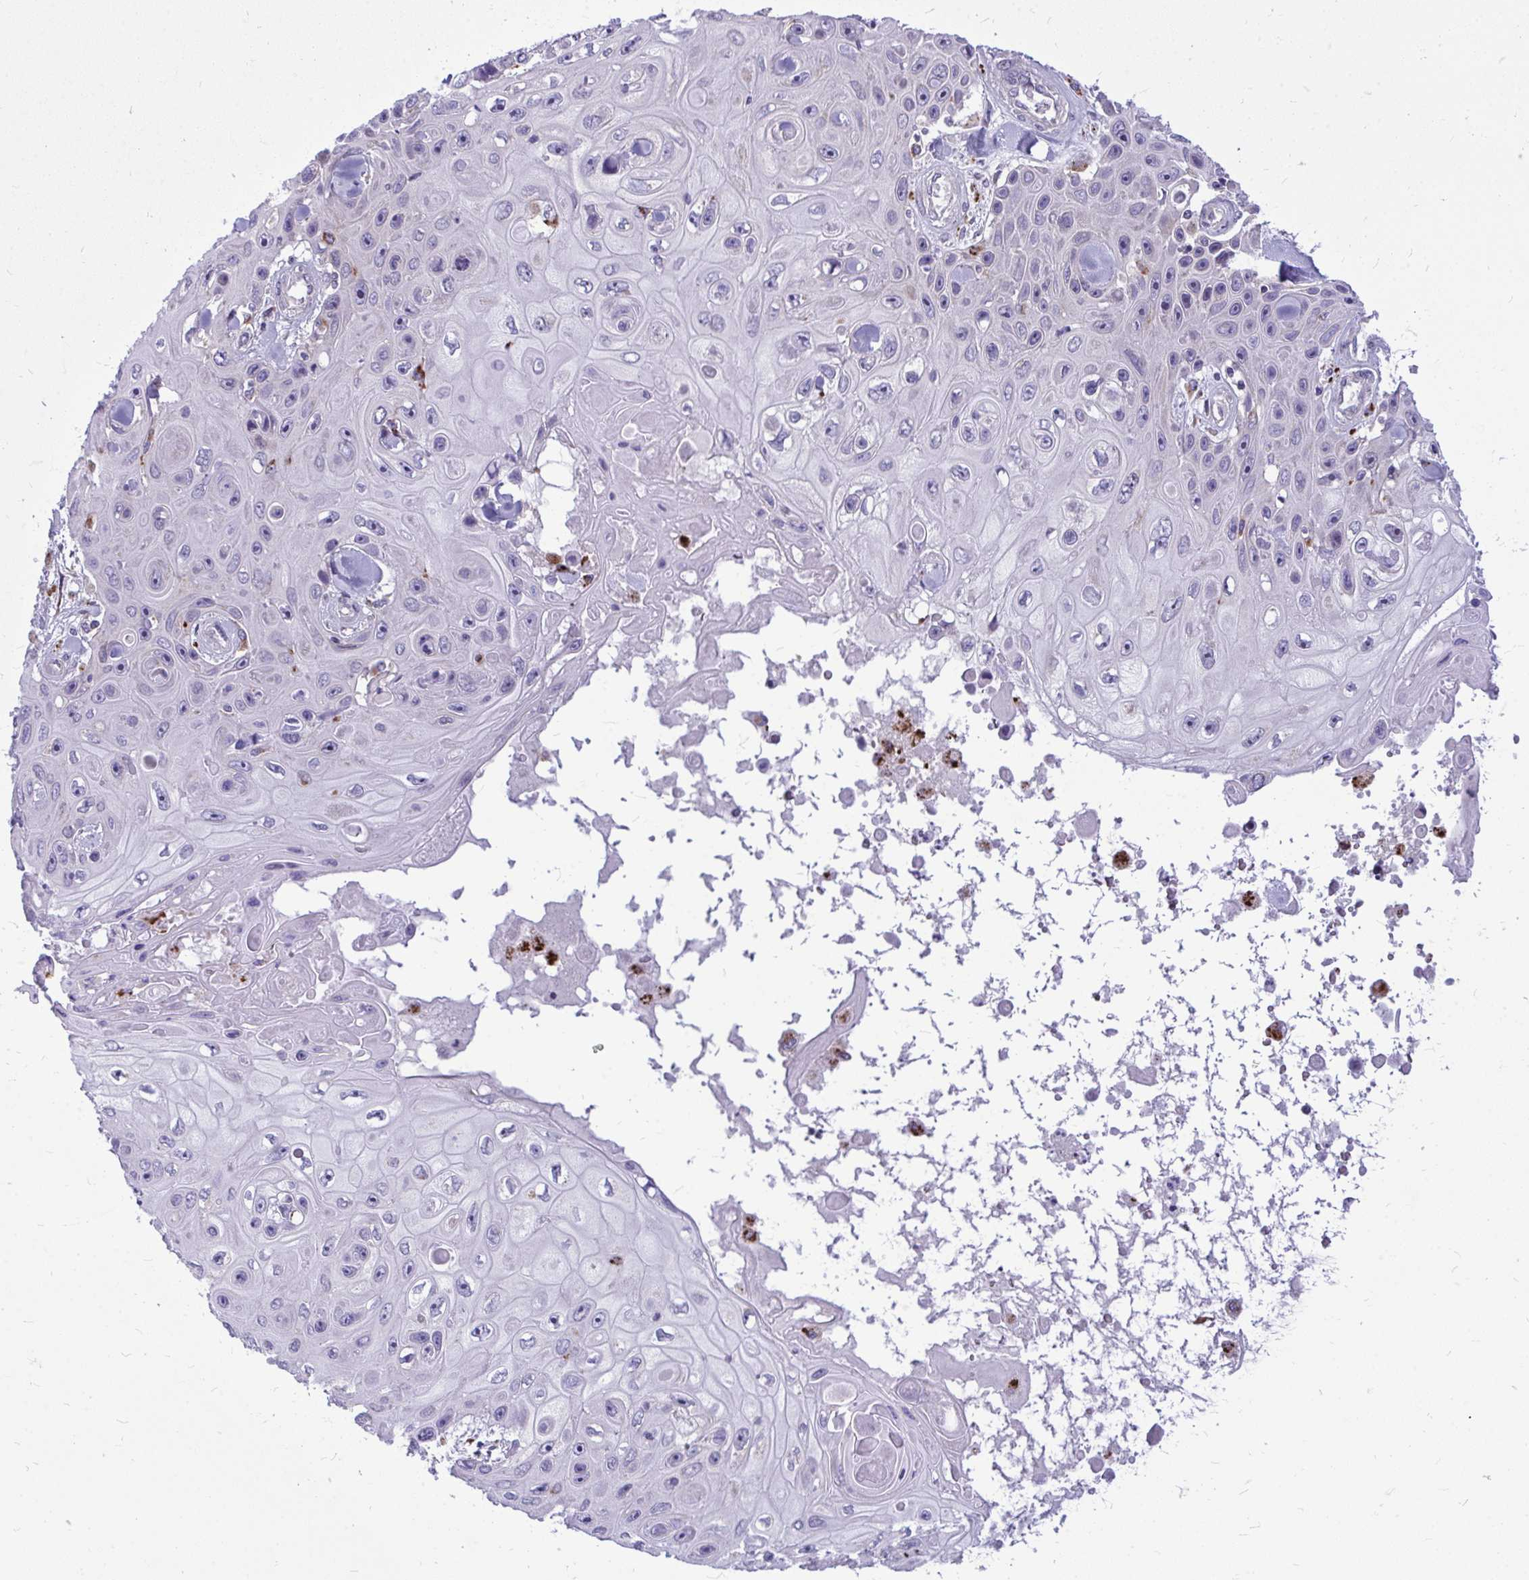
{"staining": {"intensity": "negative", "quantity": "none", "location": "none"}, "tissue": "skin cancer", "cell_type": "Tumor cells", "image_type": "cancer", "snomed": [{"axis": "morphology", "description": "Squamous cell carcinoma, NOS"}, {"axis": "topography", "description": "Skin"}], "caption": "Tumor cells are negative for brown protein staining in squamous cell carcinoma (skin).", "gene": "ZSCAN25", "patient": {"sex": "male", "age": 82}}